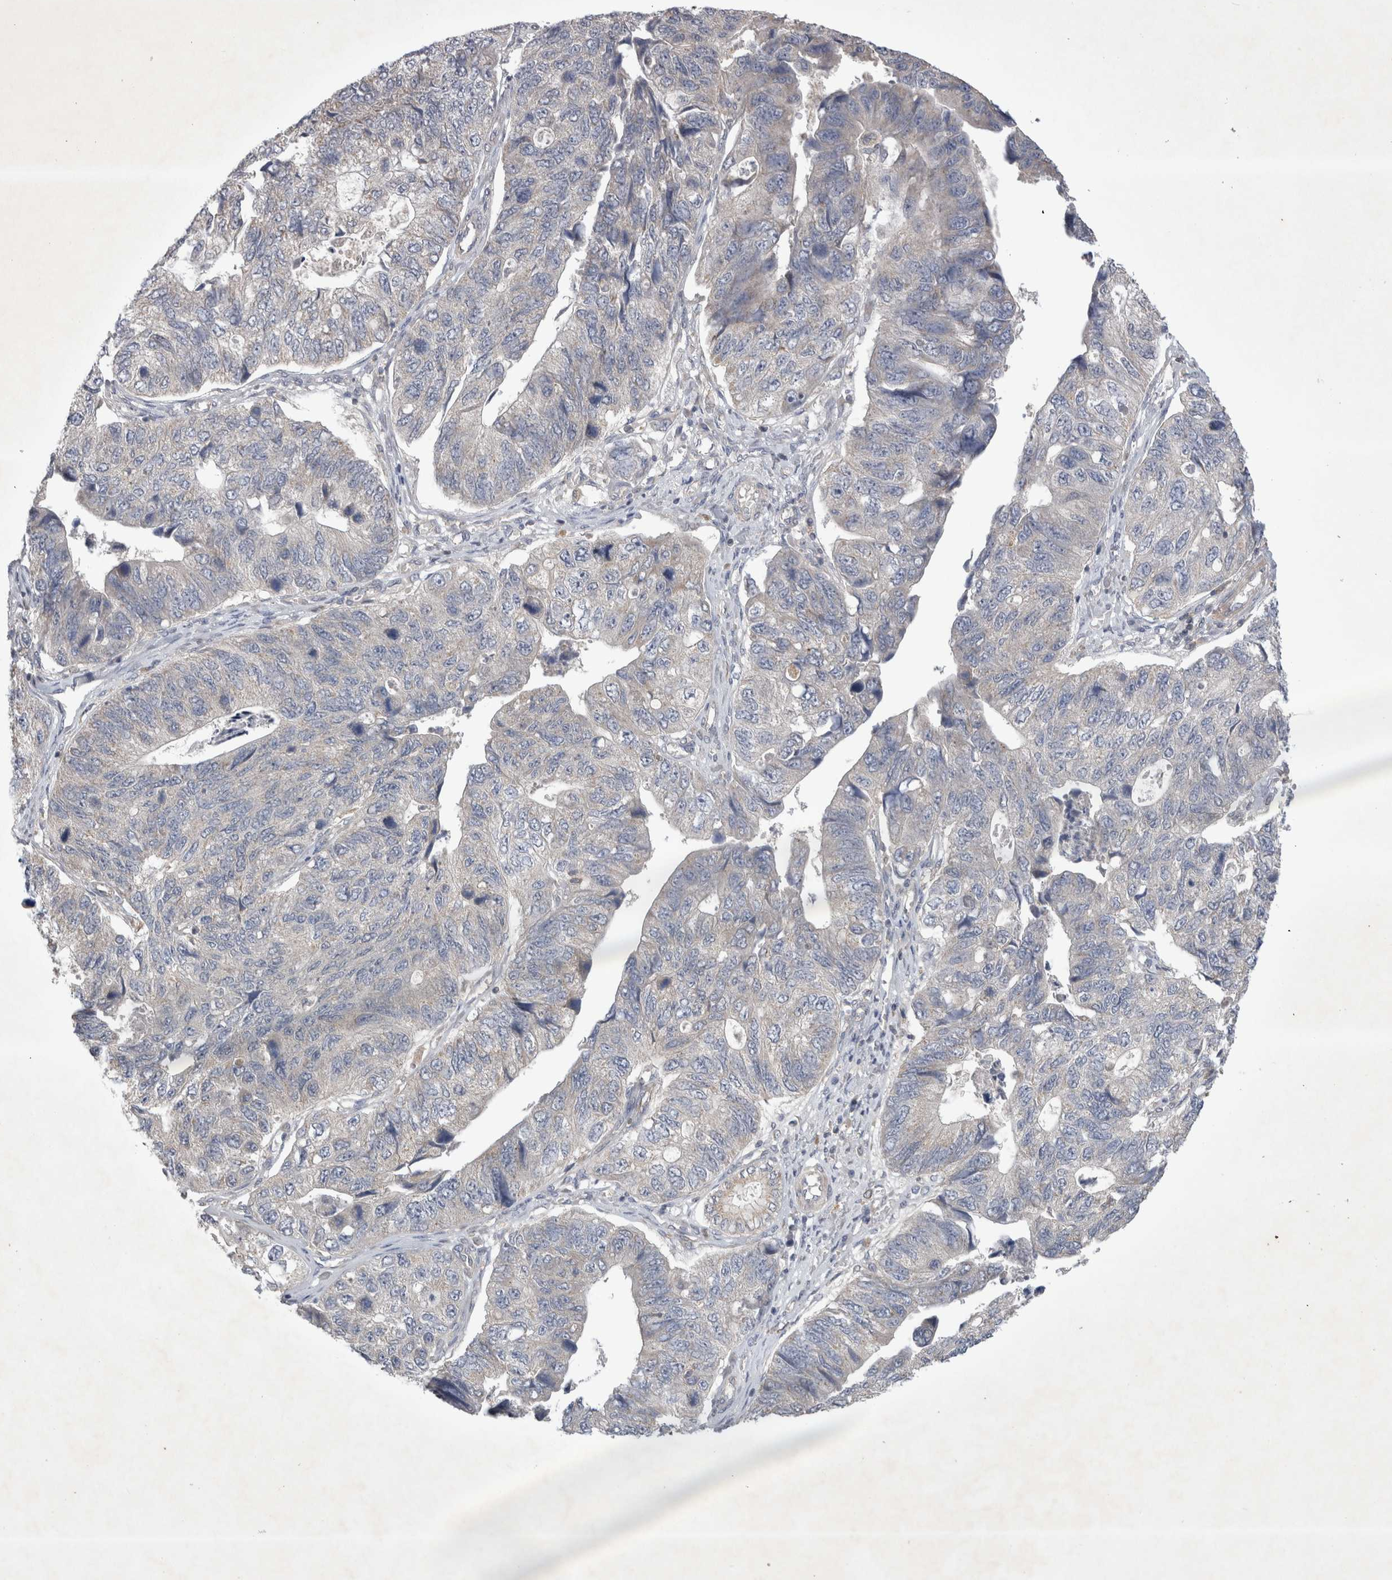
{"staining": {"intensity": "negative", "quantity": "none", "location": "none"}, "tissue": "stomach cancer", "cell_type": "Tumor cells", "image_type": "cancer", "snomed": [{"axis": "morphology", "description": "Adenocarcinoma, NOS"}, {"axis": "topography", "description": "Stomach"}], "caption": "Tumor cells show no significant protein expression in stomach cancer (adenocarcinoma).", "gene": "SRD5A3", "patient": {"sex": "male", "age": 59}}